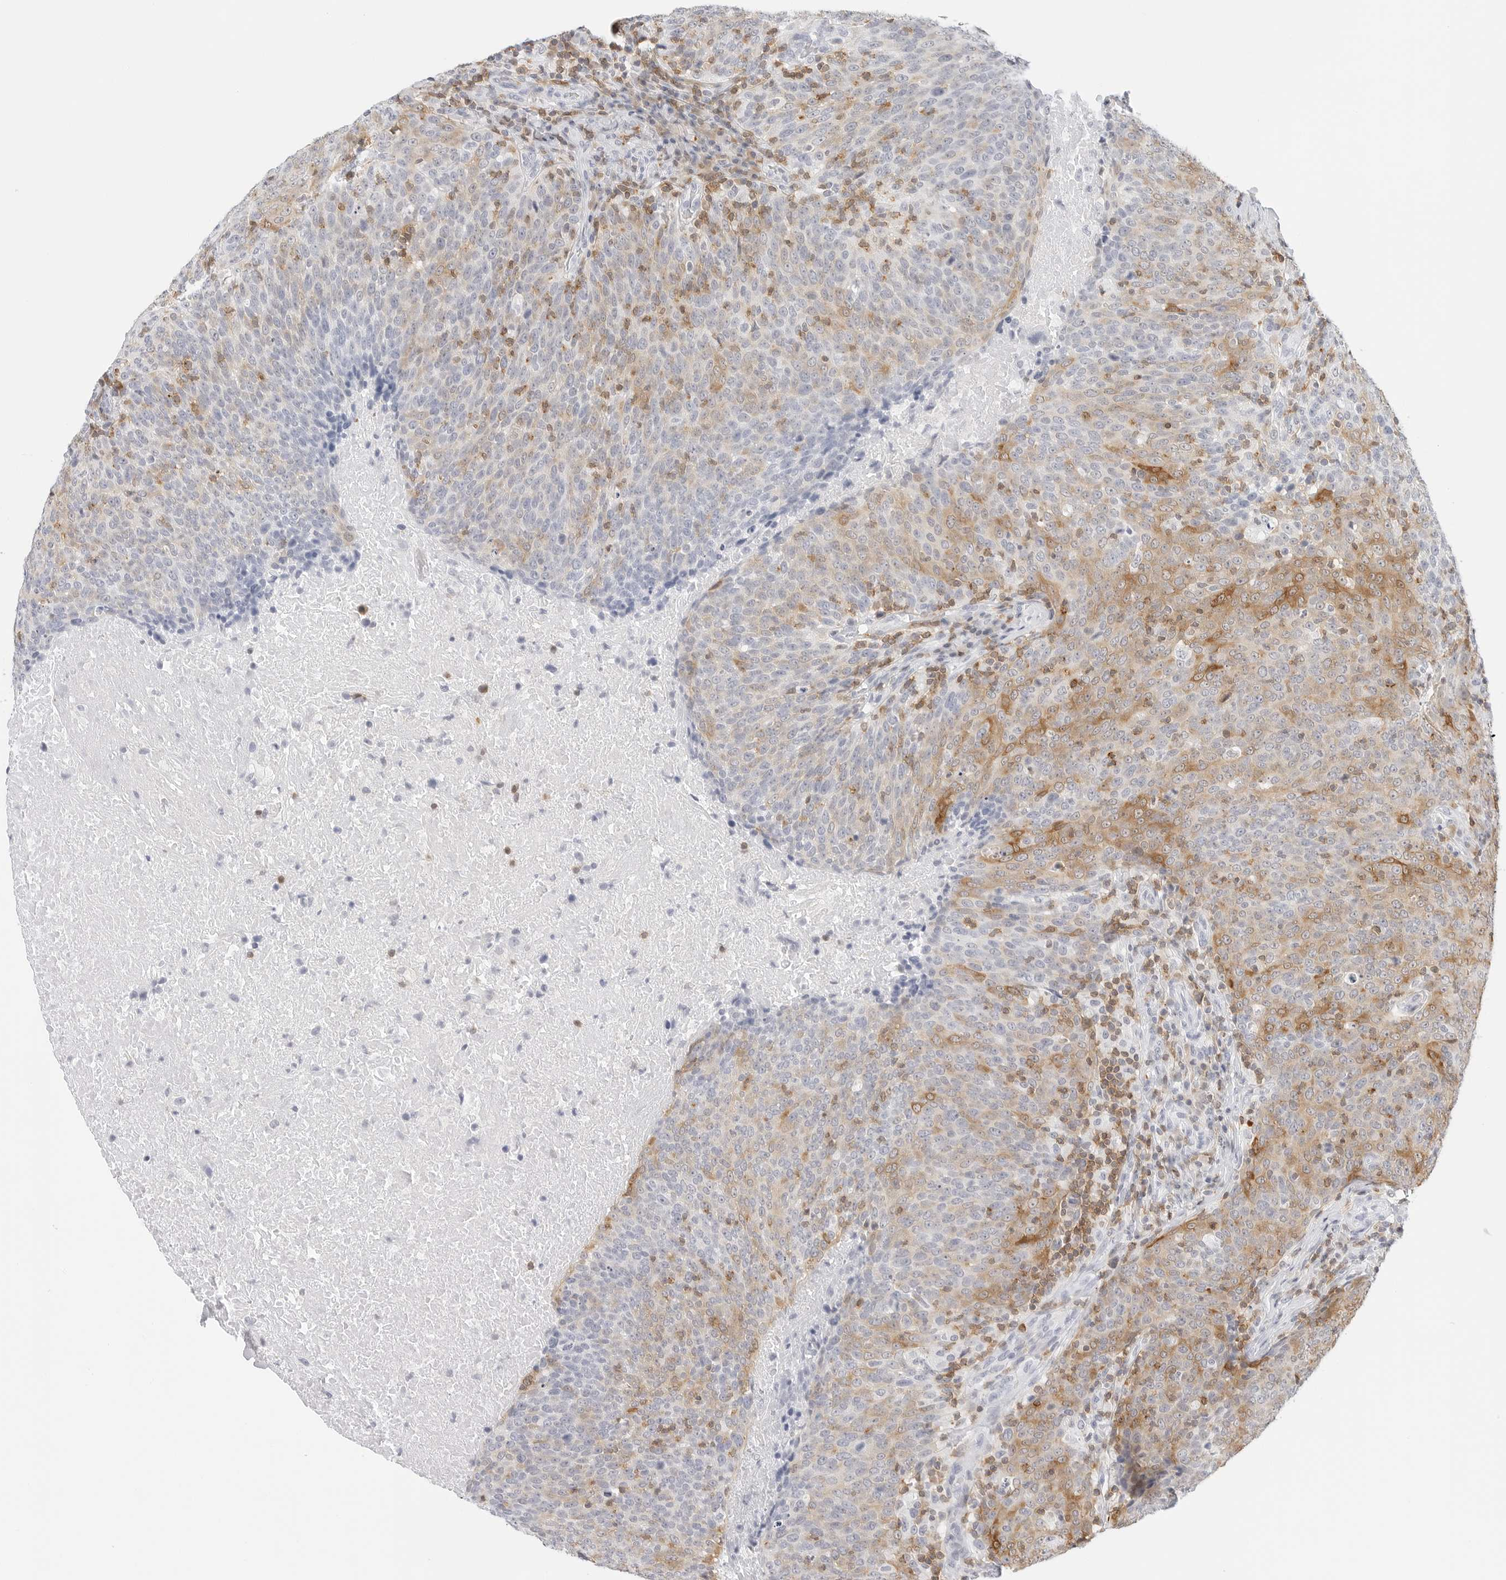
{"staining": {"intensity": "moderate", "quantity": "<25%", "location": "cytoplasmic/membranous"}, "tissue": "head and neck cancer", "cell_type": "Tumor cells", "image_type": "cancer", "snomed": [{"axis": "morphology", "description": "Squamous cell carcinoma, NOS"}, {"axis": "morphology", "description": "Squamous cell carcinoma, metastatic, NOS"}, {"axis": "topography", "description": "Lymph node"}, {"axis": "topography", "description": "Head-Neck"}], "caption": "This photomicrograph displays IHC staining of head and neck cancer, with low moderate cytoplasmic/membranous staining in about <25% of tumor cells.", "gene": "SLC9A3R1", "patient": {"sex": "male", "age": 62}}